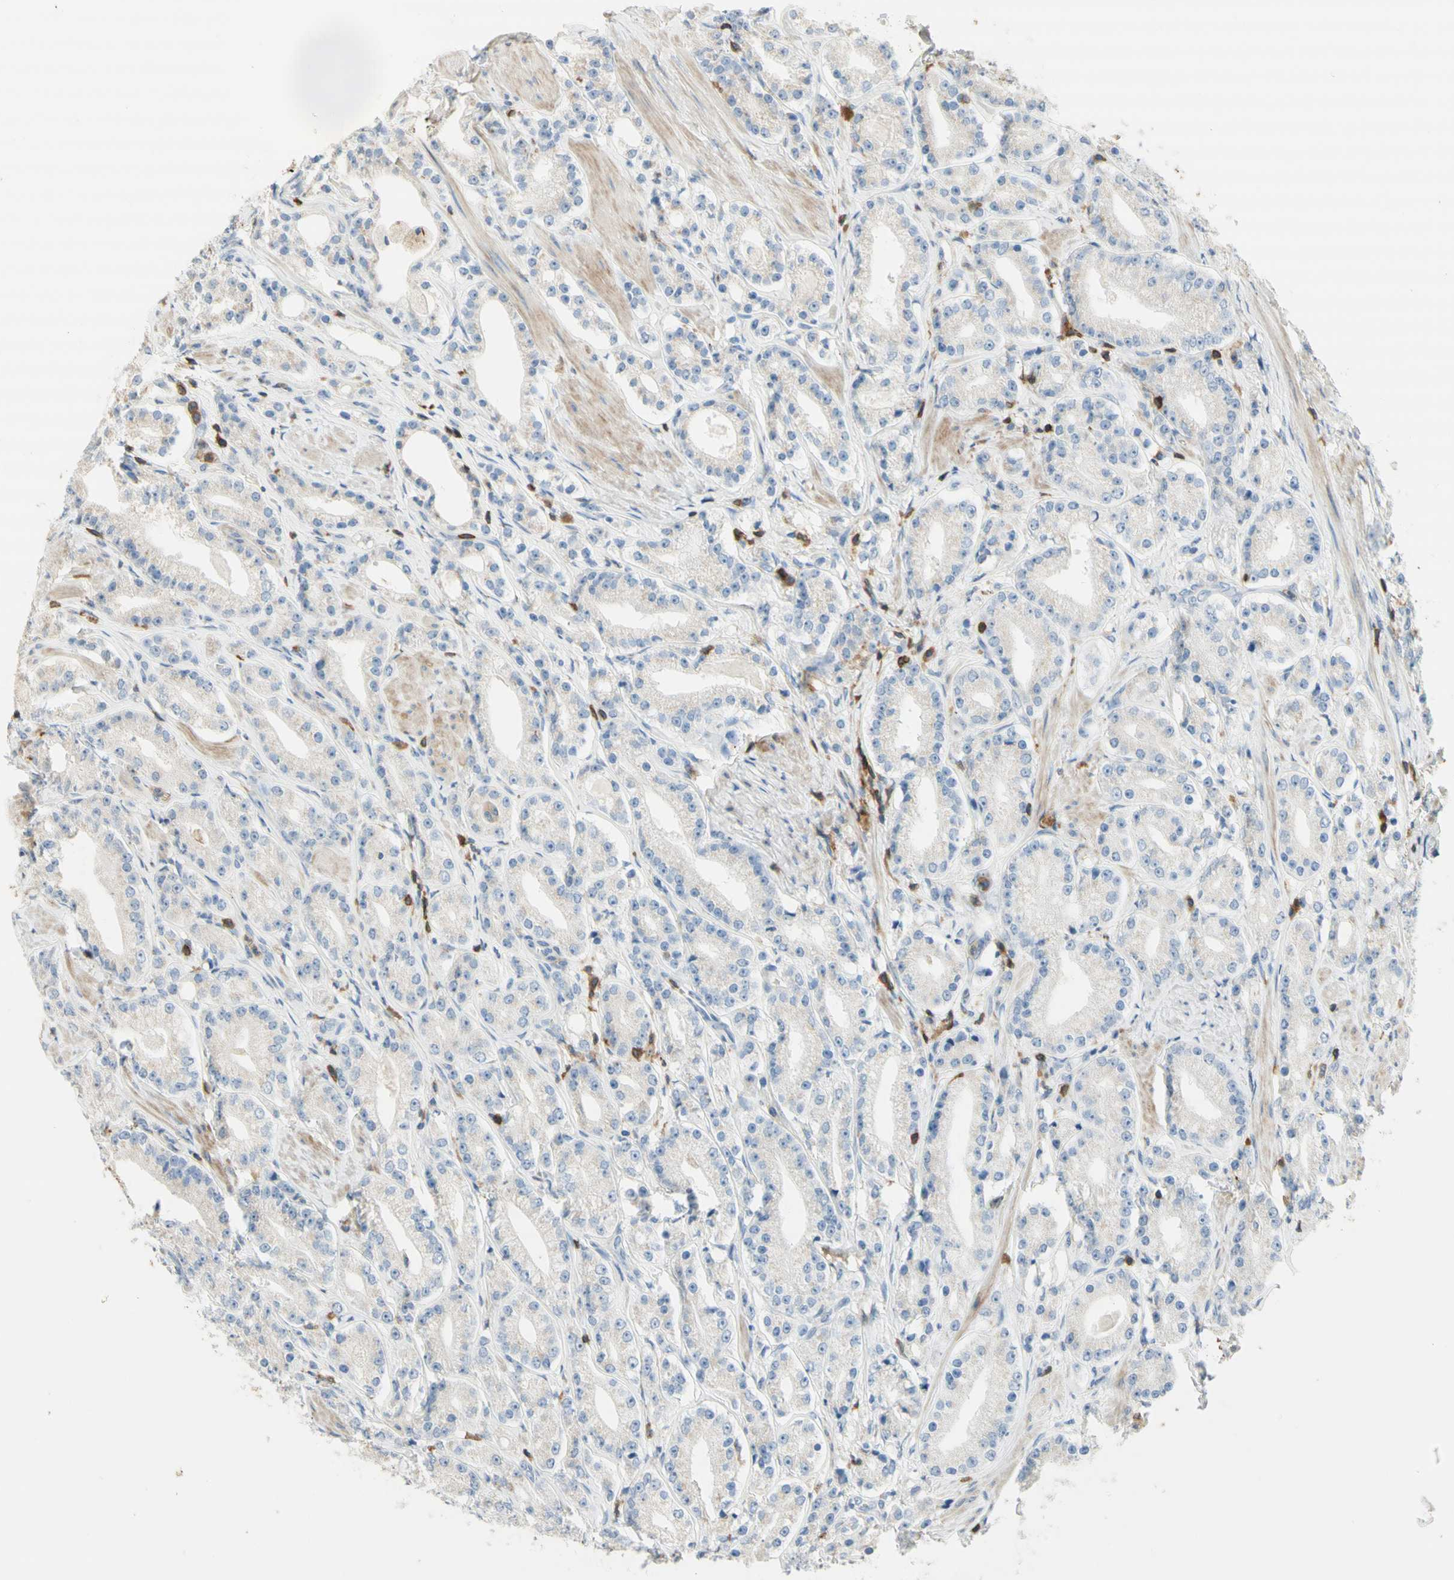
{"staining": {"intensity": "negative", "quantity": "none", "location": "none"}, "tissue": "prostate cancer", "cell_type": "Tumor cells", "image_type": "cancer", "snomed": [{"axis": "morphology", "description": "Adenocarcinoma, Low grade"}, {"axis": "topography", "description": "Prostate"}], "caption": "Prostate cancer was stained to show a protein in brown. There is no significant staining in tumor cells. The staining was performed using DAB (3,3'-diaminobenzidine) to visualize the protein expression in brown, while the nuclei were stained in blue with hematoxylin (Magnification: 20x).", "gene": "SPINK6", "patient": {"sex": "male", "age": 63}}